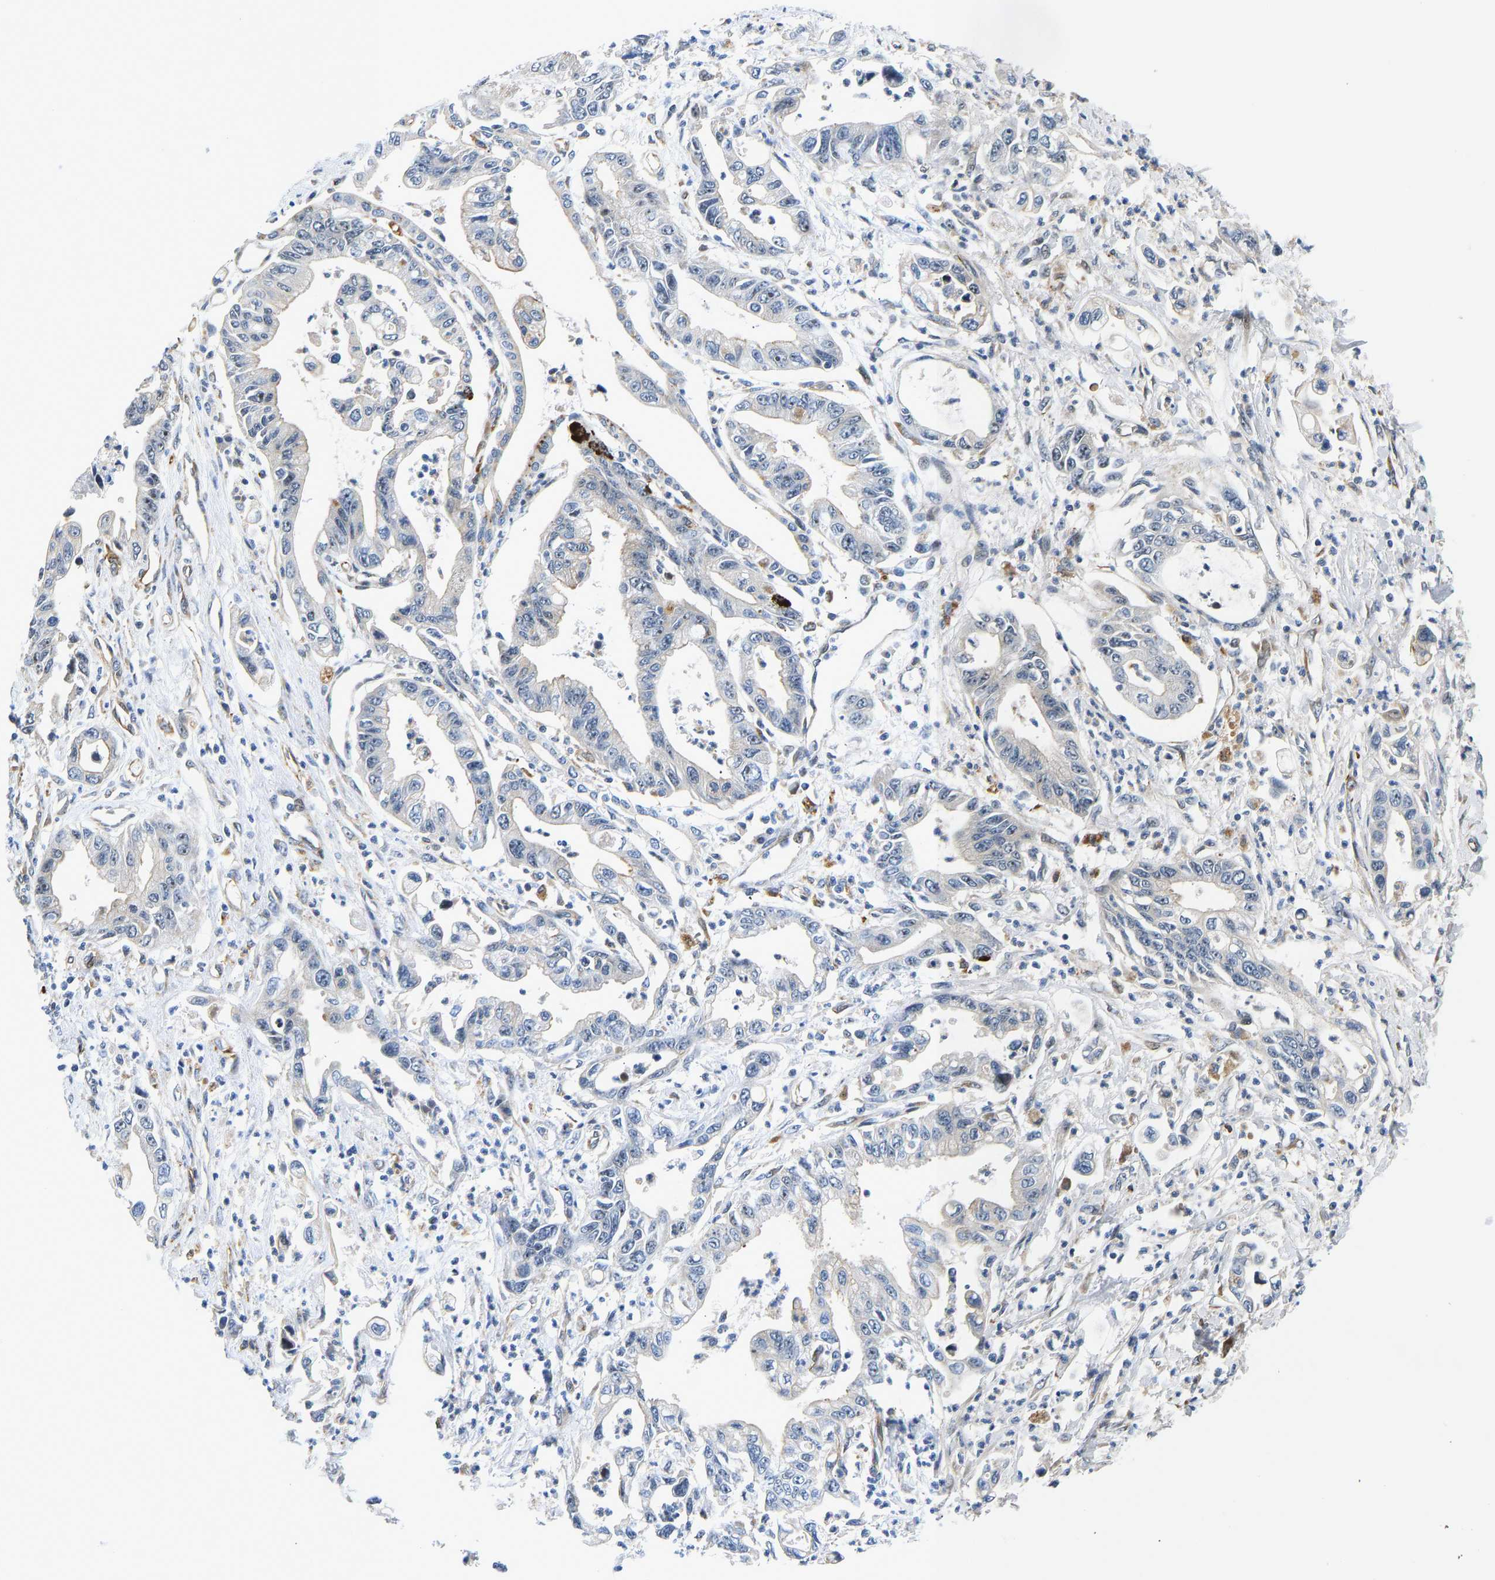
{"staining": {"intensity": "negative", "quantity": "none", "location": "none"}, "tissue": "pancreatic cancer", "cell_type": "Tumor cells", "image_type": "cancer", "snomed": [{"axis": "morphology", "description": "Adenocarcinoma, NOS"}, {"axis": "topography", "description": "Pancreas"}], "caption": "Tumor cells show no significant protein expression in pancreatic cancer. The staining was performed using DAB (3,3'-diaminobenzidine) to visualize the protein expression in brown, while the nuclei were stained in blue with hematoxylin (Magnification: 20x).", "gene": "RESF1", "patient": {"sex": "male", "age": 56}}